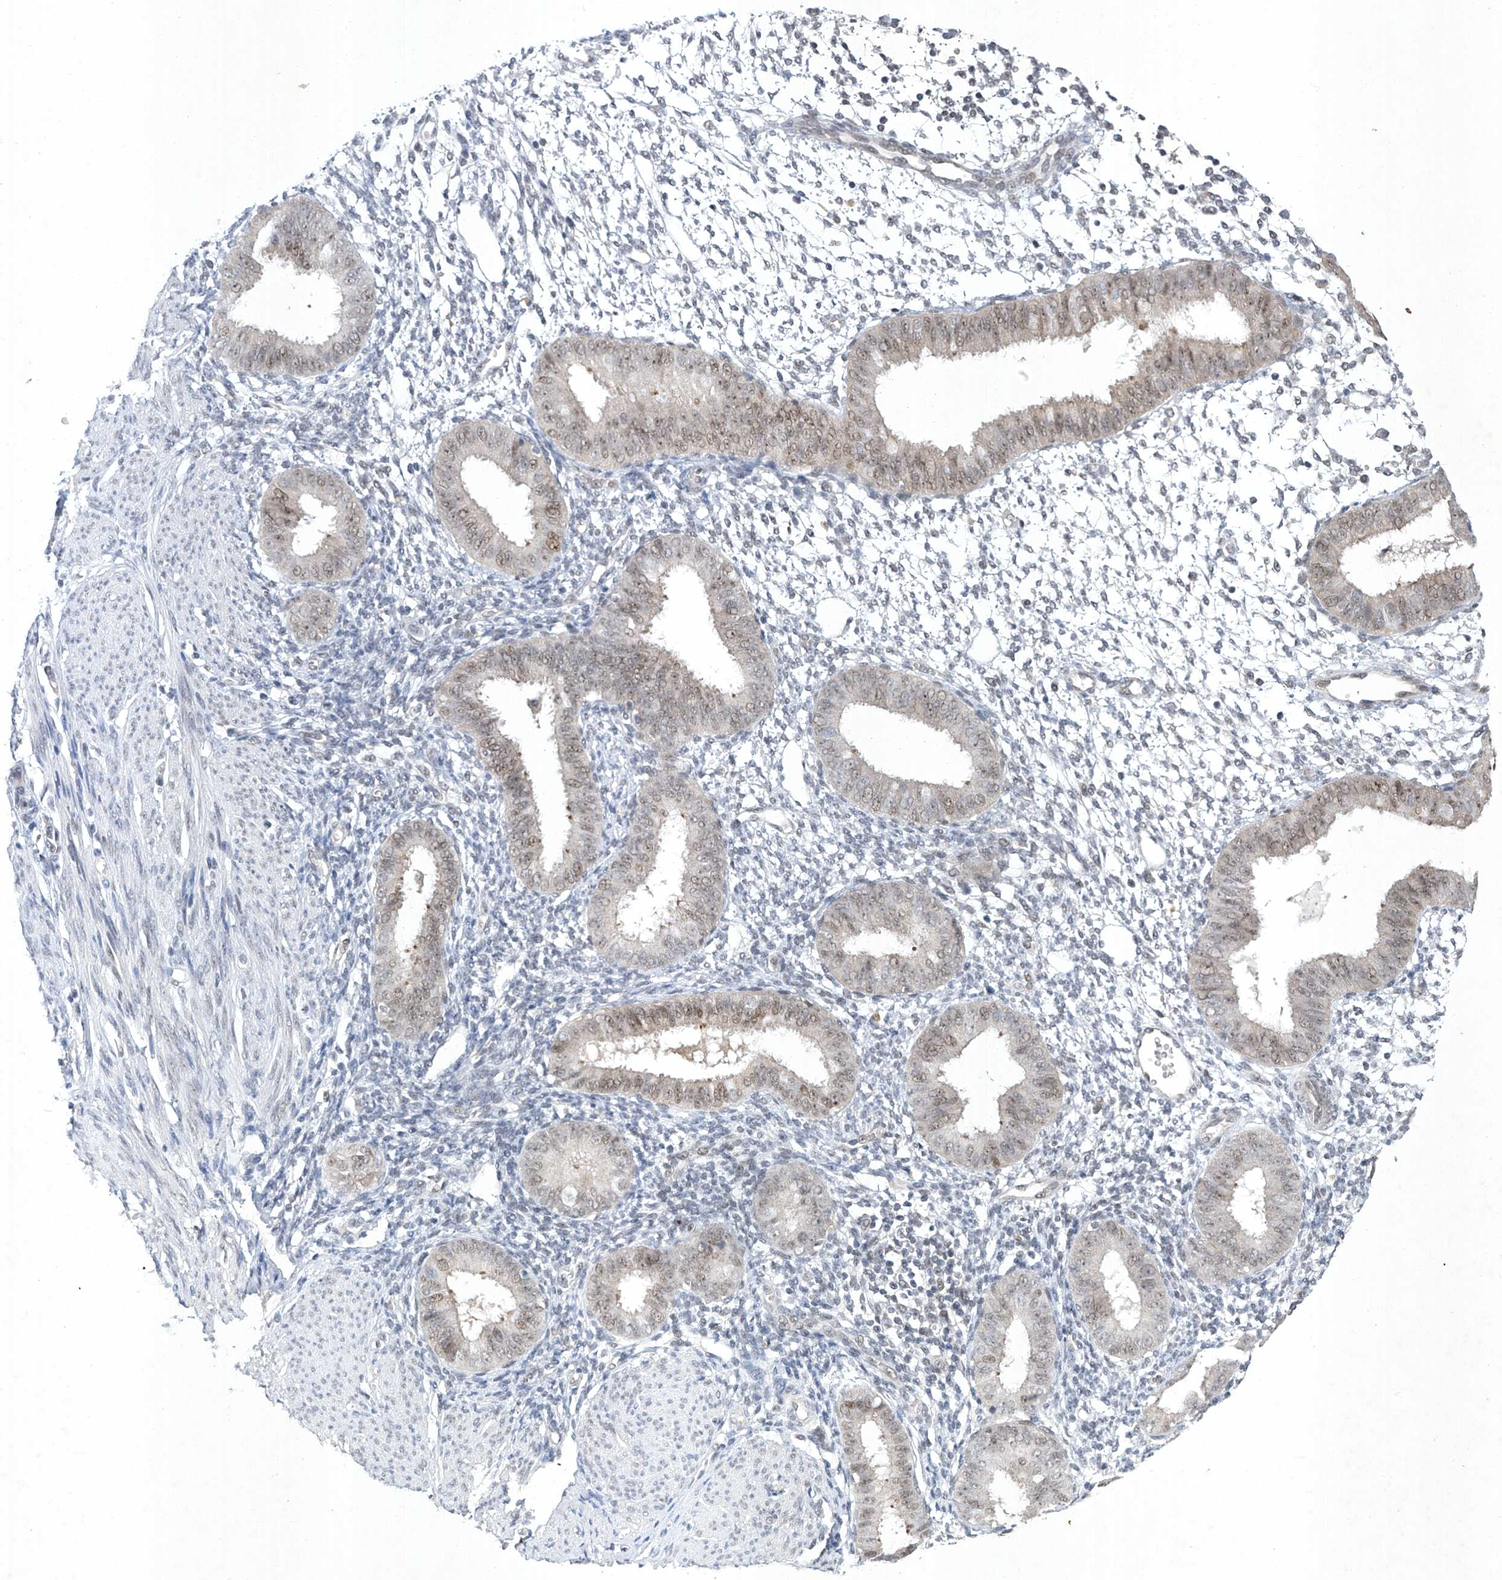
{"staining": {"intensity": "negative", "quantity": "none", "location": "none"}, "tissue": "endometrium", "cell_type": "Cells in endometrial stroma", "image_type": "normal", "snomed": [{"axis": "morphology", "description": "Normal tissue, NOS"}, {"axis": "topography", "description": "Uterus"}, {"axis": "topography", "description": "Endometrium"}], "caption": "Immunohistochemistry (IHC) of normal endometrium displays no expression in cells in endometrial stroma.", "gene": "TAF8", "patient": {"sex": "female", "age": 48}}